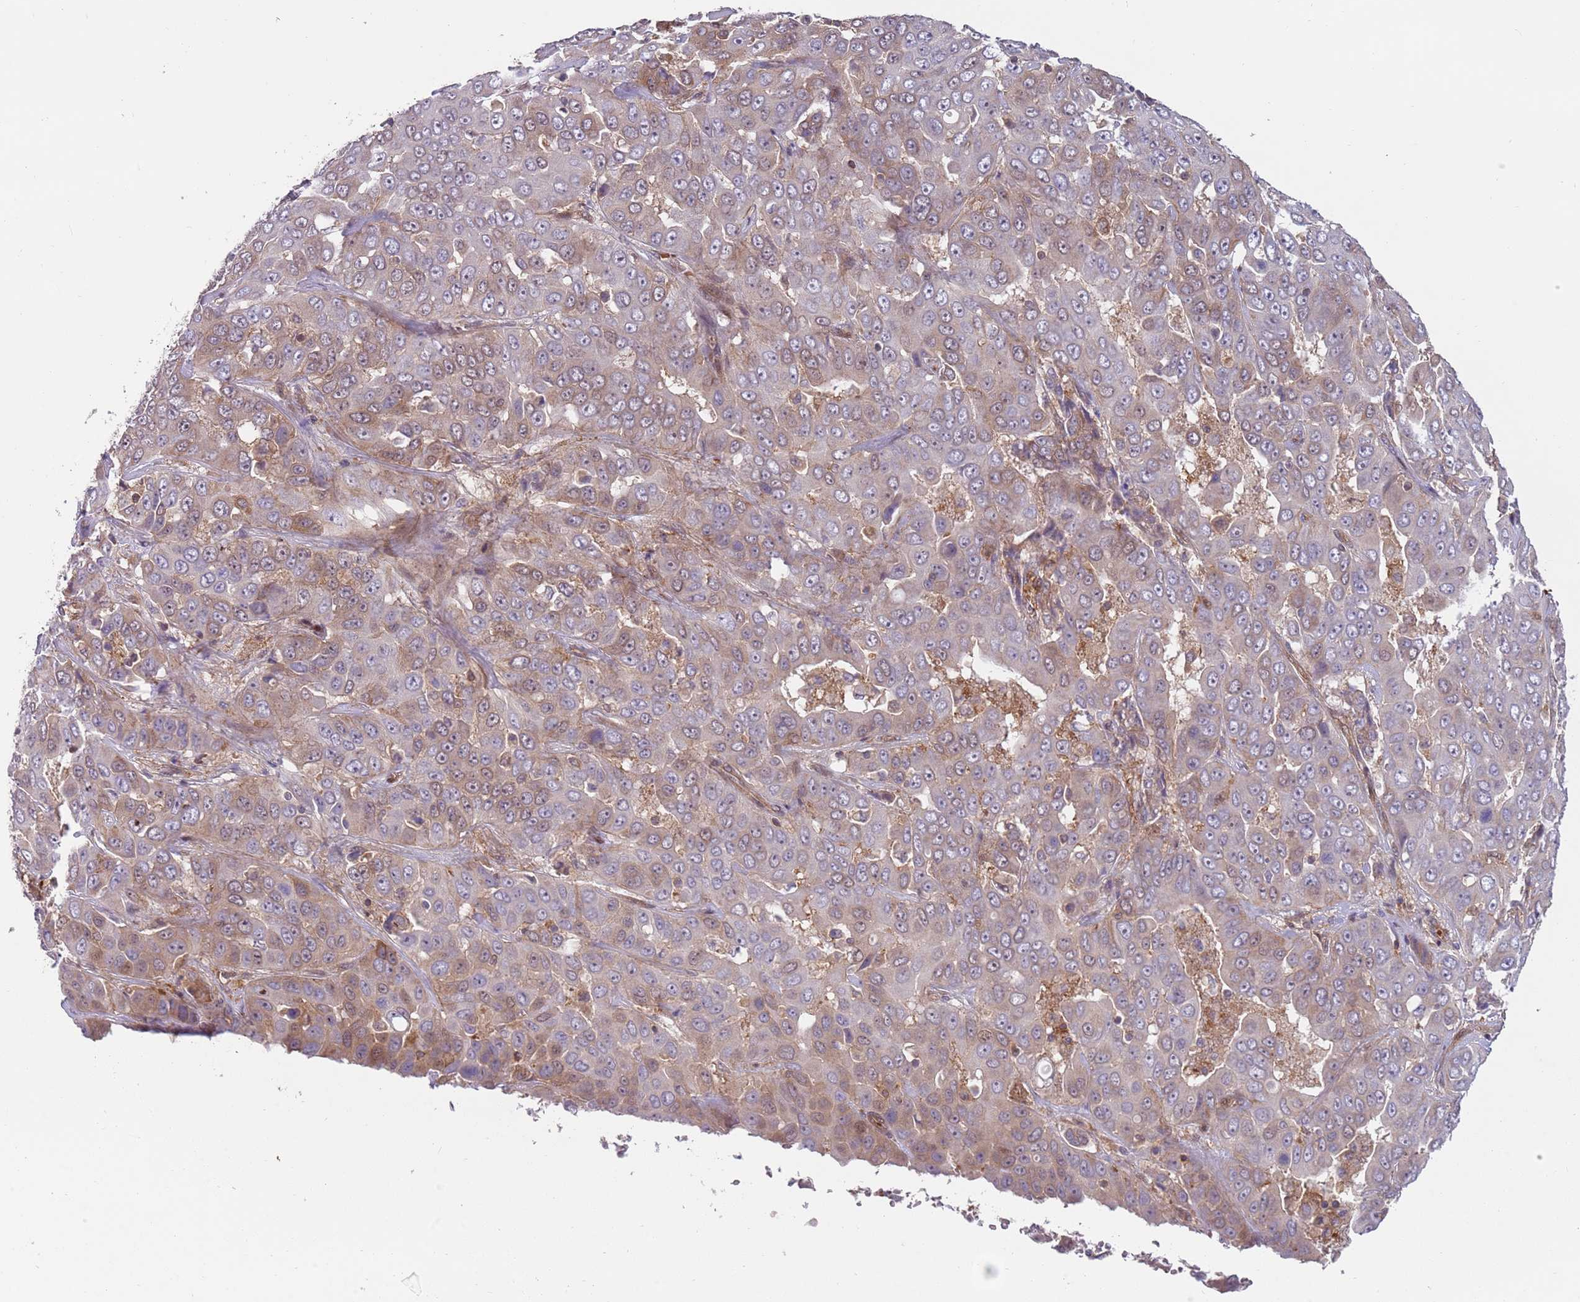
{"staining": {"intensity": "weak", "quantity": "<25%", "location": "cytoplasmic/membranous,nuclear"}, "tissue": "liver cancer", "cell_type": "Tumor cells", "image_type": "cancer", "snomed": [{"axis": "morphology", "description": "Cholangiocarcinoma"}, {"axis": "topography", "description": "Liver"}], "caption": "The micrograph displays no significant positivity in tumor cells of cholangiocarcinoma (liver).", "gene": "GGA1", "patient": {"sex": "female", "age": 52}}